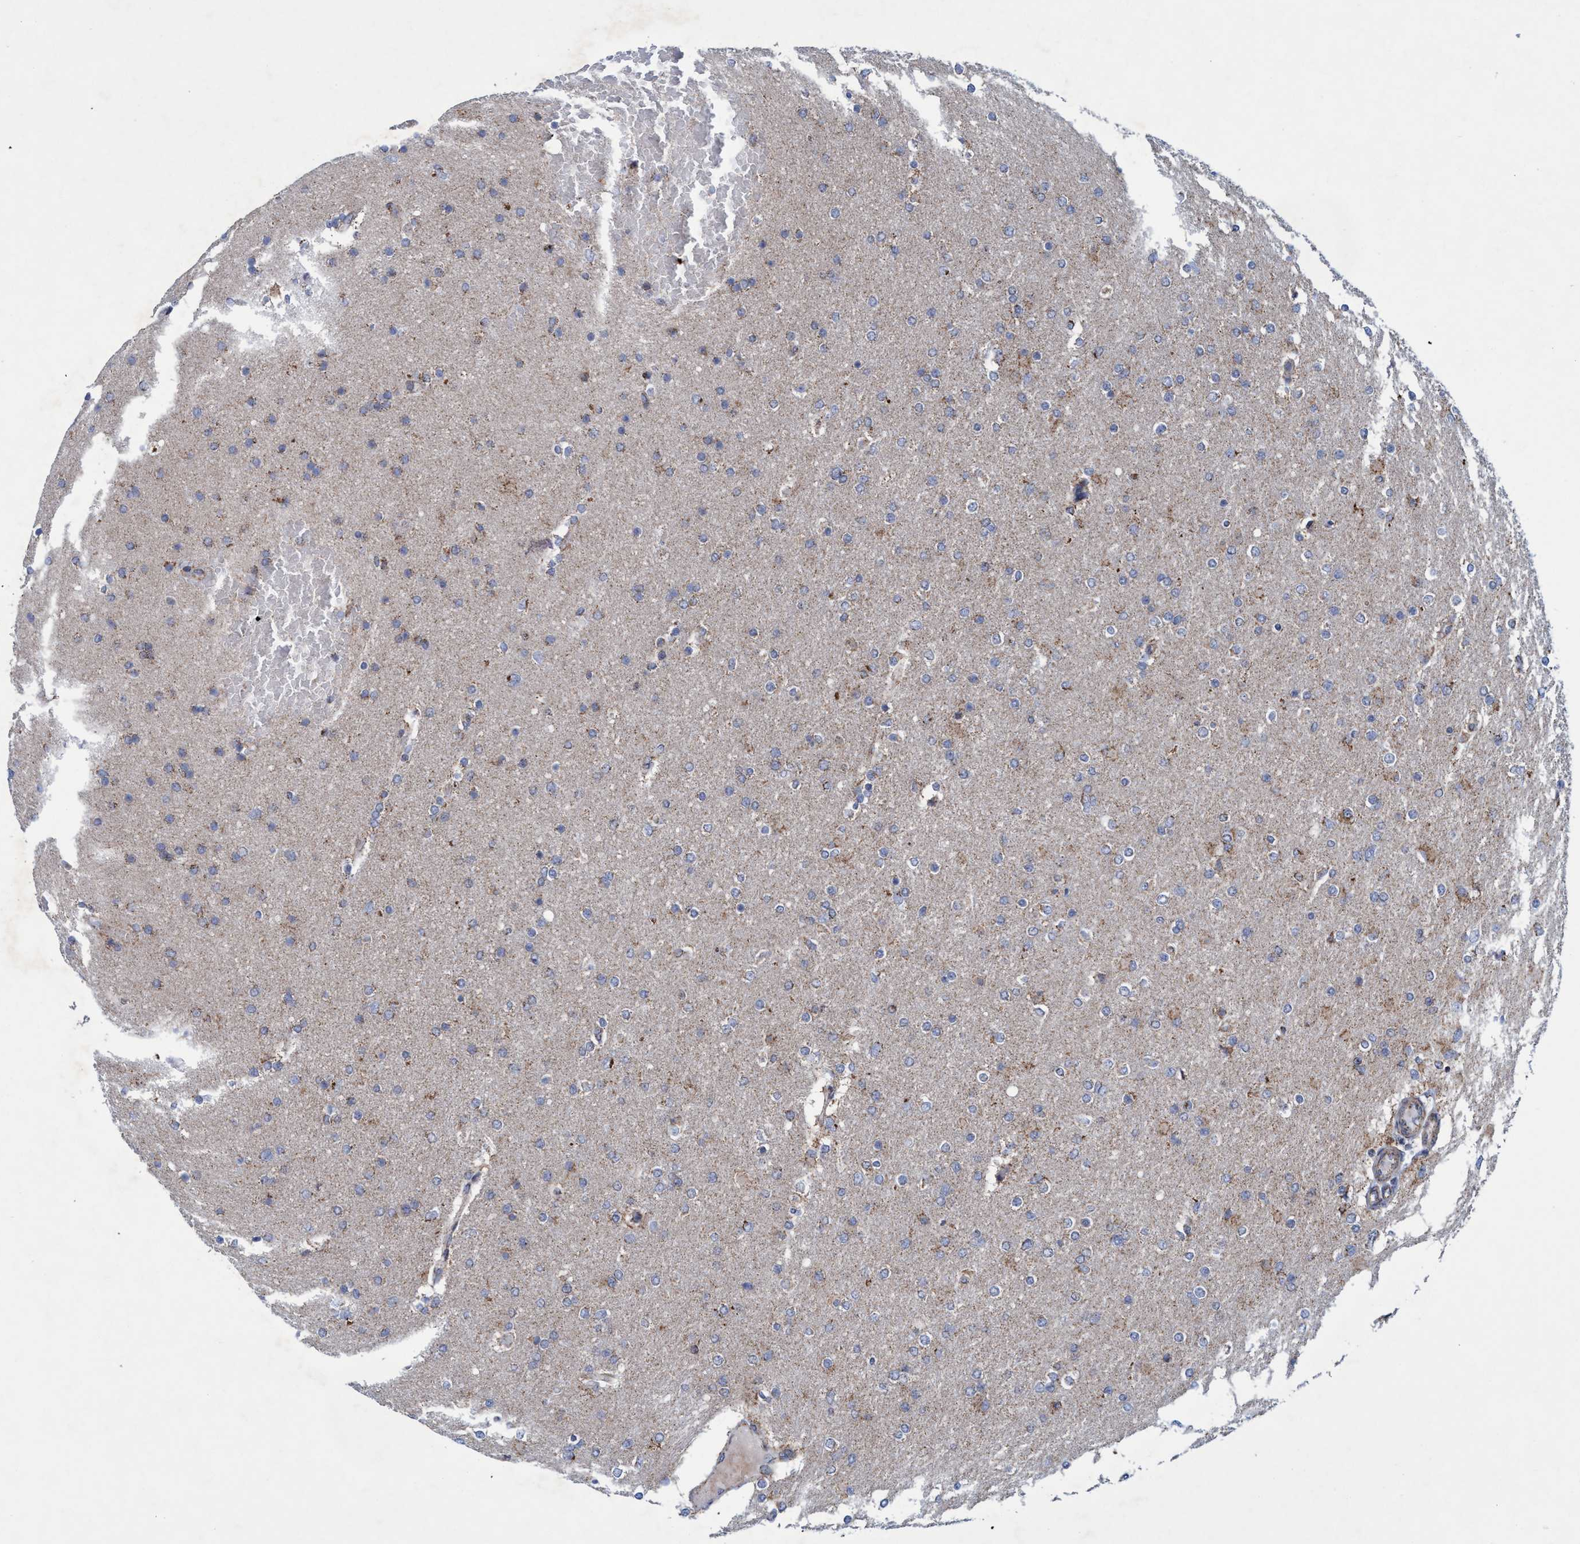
{"staining": {"intensity": "weak", "quantity": "25%-75%", "location": "cytoplasmic/membranous"}, "tissue": "glioma", "cell_type": "Tumor cells", "image_type": "cancer", "snomed": [{"axis": "morphology", "description": "Glioma, malignant, High grade"}, {"axis": "topography", "description": "Cerebral cortex"}], "caption": "Human glioma stained for a protein (brown) shows weak cytoplasmic/membranous positive expression in approximately 25%-75% of tumor cells.", "gene": "POLR1F", "patient": {"sex": "female", "age": 36}}